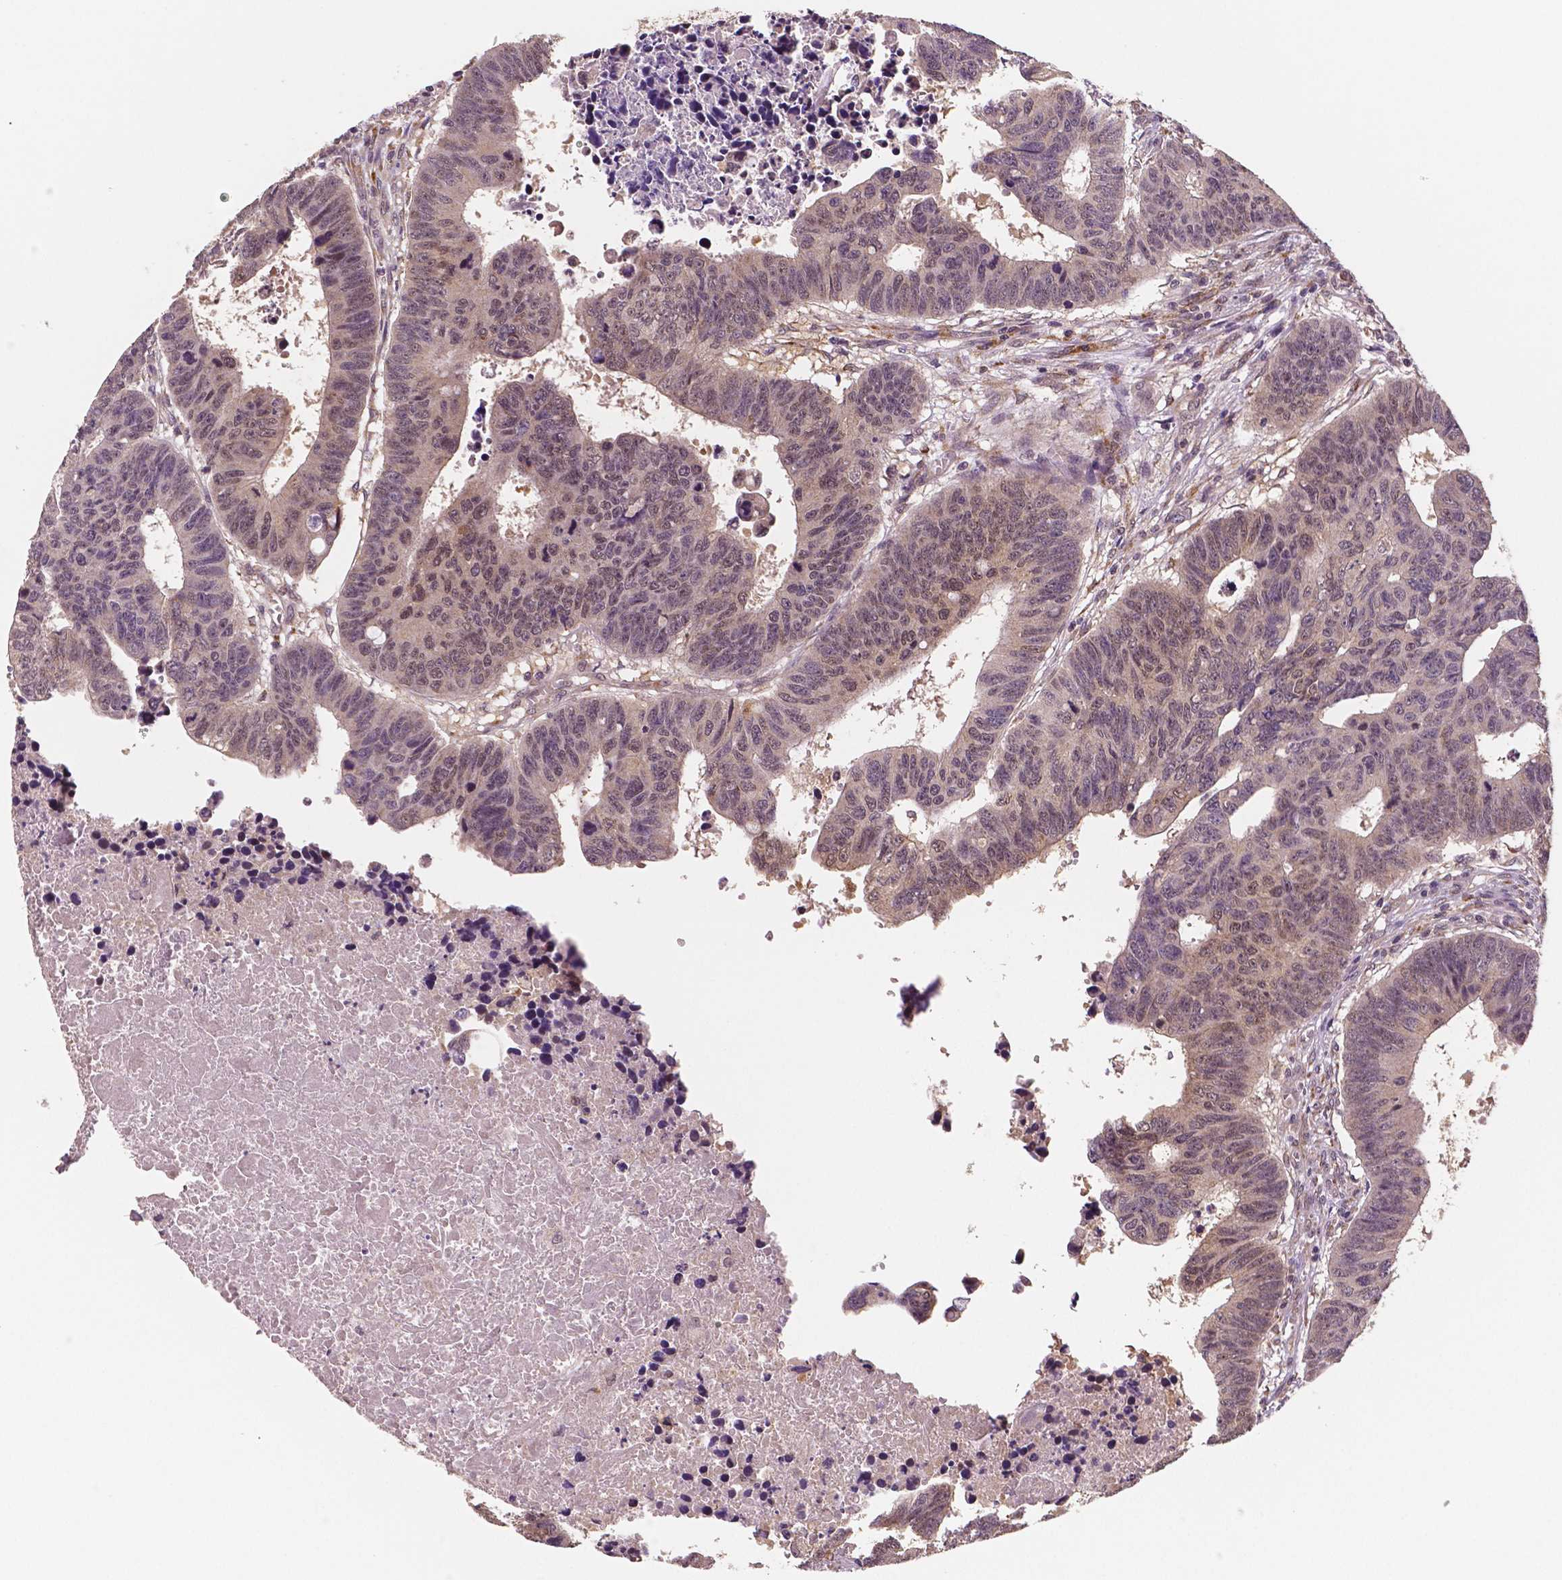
{"staining": {"intensity": "negative", "quantity": "none", "location": "none"}, "tissue": "colorectal cancer", "cell_type": "Tumor cells", "image_type": "cancer", "snomed": [{"axis": "morphology", "description": "Adenocarcinoma, NOS"}, {"axis": "topography", "description": "Rectum"}], "caption": "DAB (3,3'-diaminobenzidine) immunohistochemical staining of human colorectal cancer (adenocarcinoma) demonstrates no significant staining in tumor cells. Brightfield microscopy of immunohistochemistry stained with DAB (3,3'-diaminobenzidine) (brown) and hematoxylin (blue), captured at high magnification.", "gene": "STAT3", "patient": {"sex": "female", "age": 85}}